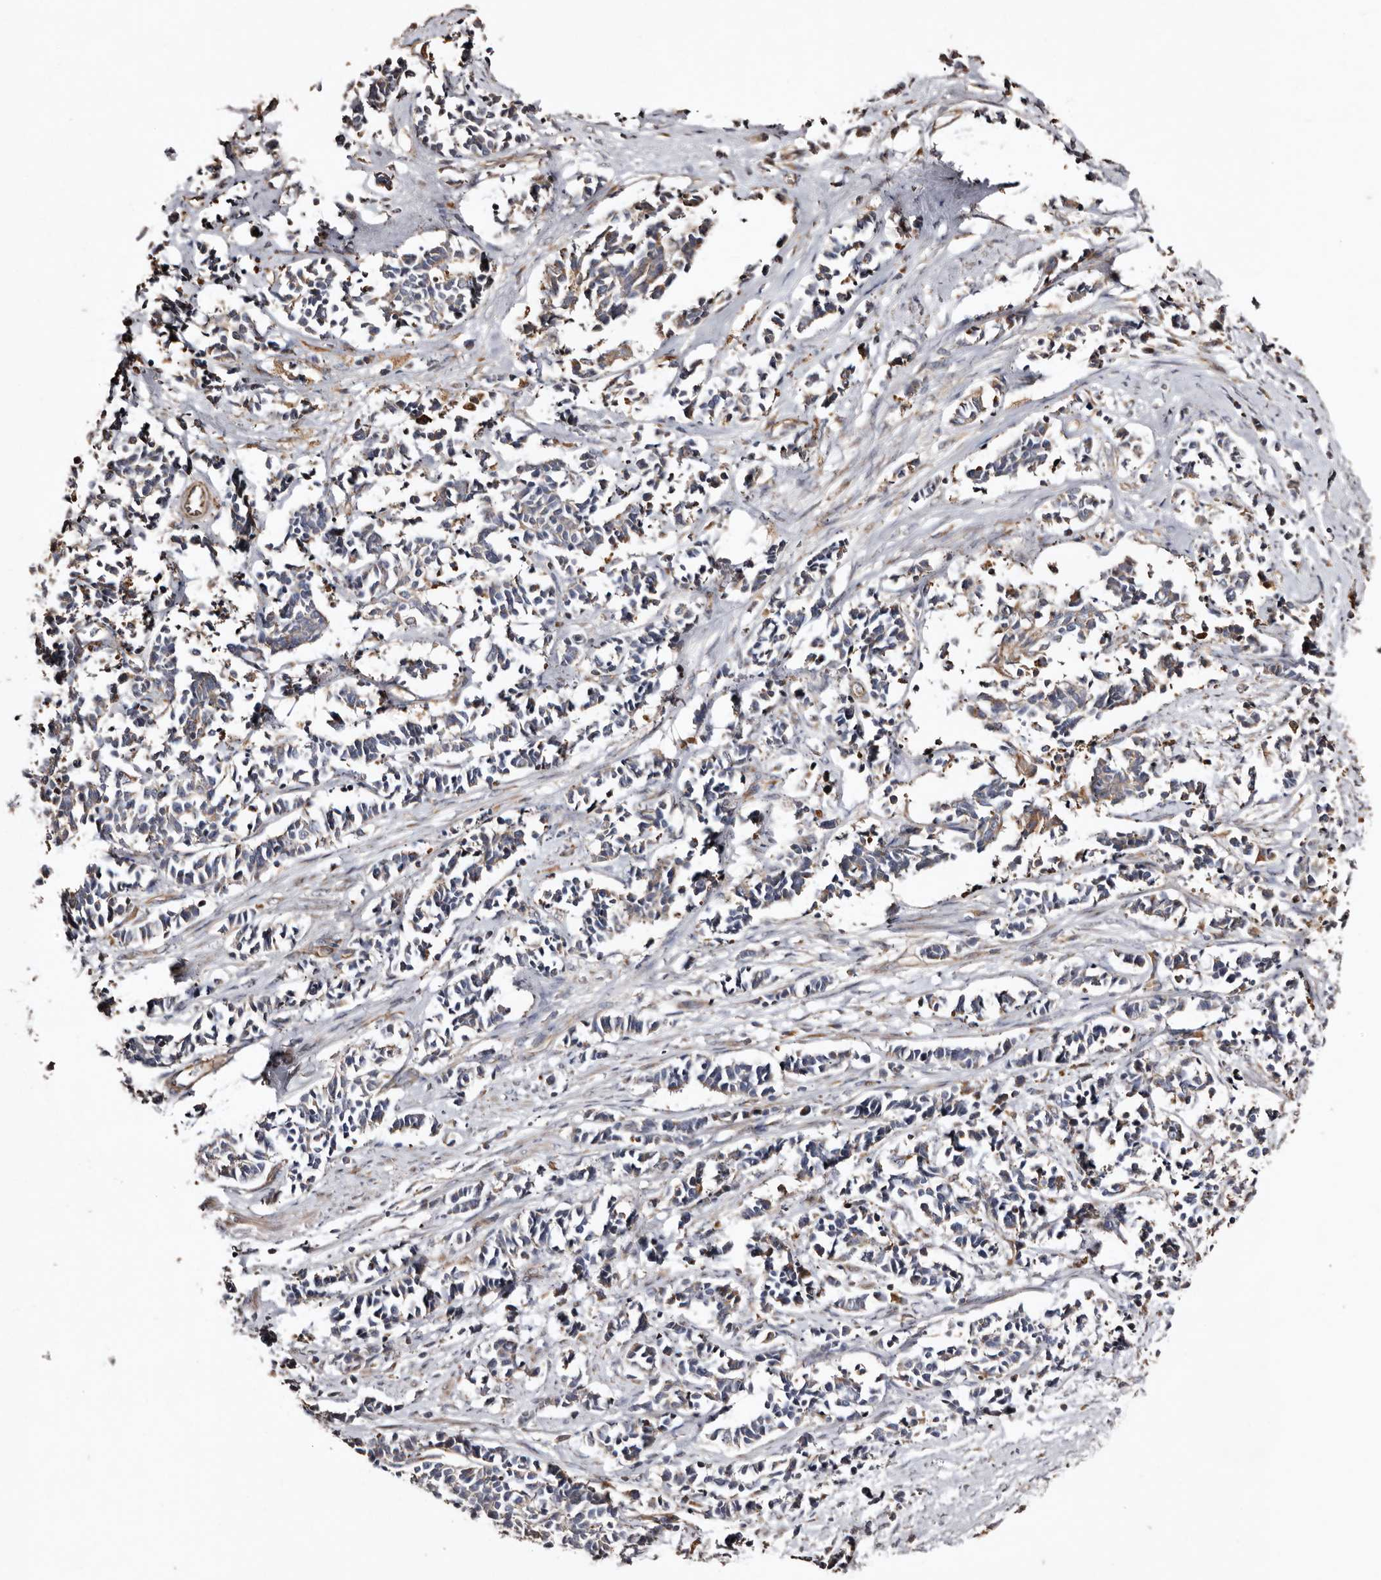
{"staining": {"intensity": "weak", "quantity": "<25%", "location": "cytoplasmic/membranous"}, "tissue": "cervical cancer", "cell_type": "Tumor cells", "image_type": "cancer", "snomed": [{"axis": "morphology", "description": "Normal tissue, NOS"}, {"axis": "morphology", "description": "Squamous cell carcinoma, NOS"}, {"axis": "topography", "description": "Cervix"}], "caption": "Tumor cells are negative for protein expression in human squamous cell carcinoma (cervical).", "gene": "MACC1", "patient": {"sex": "female", "age": 35}}